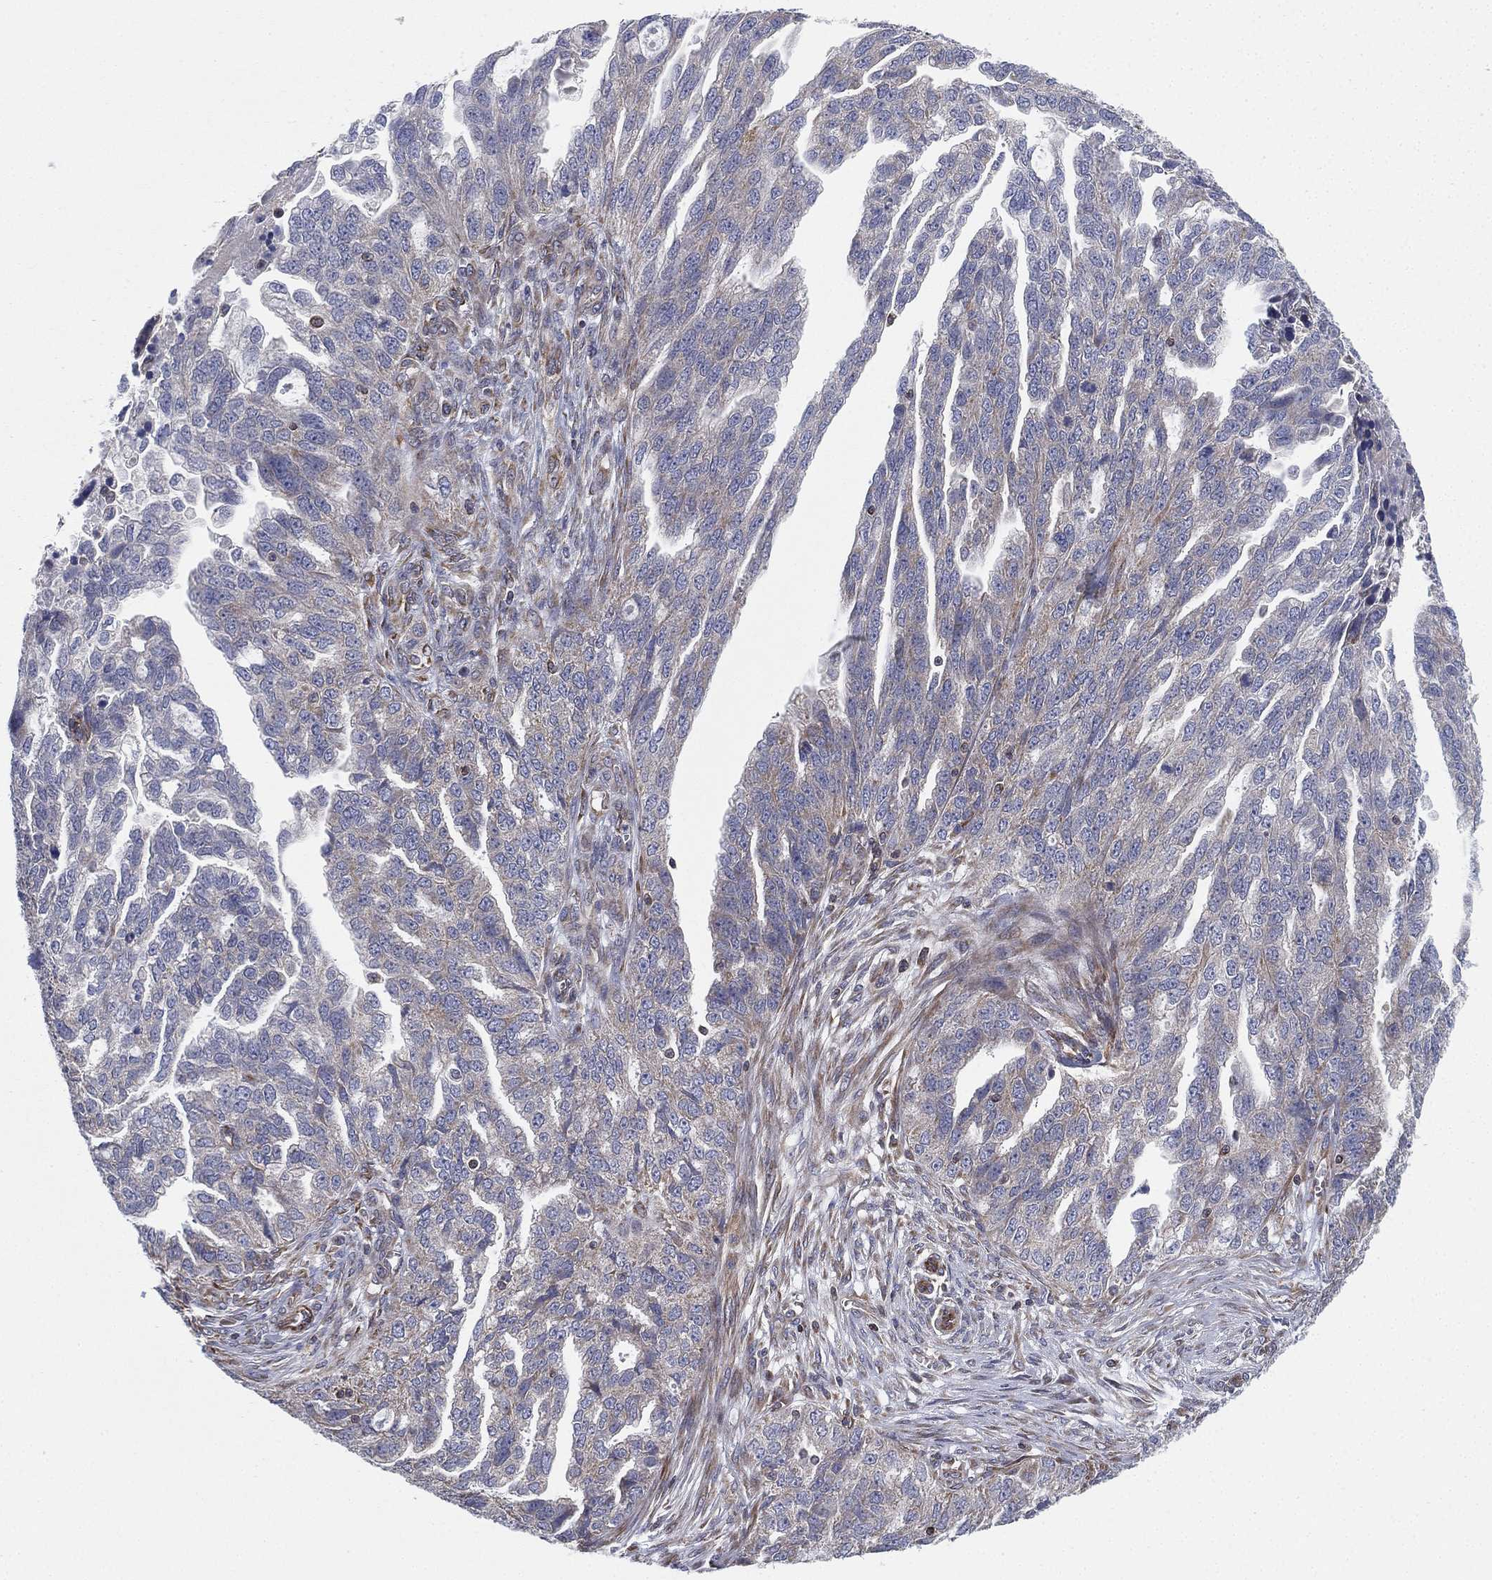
{"staining": {"intensity": "negative", "quantity": "none", "location": "none"}, "tissue": "ovarian cancer", "cell_type": "Tumor cells", "image_type": "cancer", "snomed": [{"axis": "morphology", "description": "Cystadenocarcinoma, serous, NOS"}, {"axis": "topography", "description": "Ovary"}], "caption": "Immunohistochemistry micrograph of neoplastic tissue: ovarian cancer stained with DAB (3,3'-diaminobenzidine) shows no significant protein staining in tumor cells.", "gene": "CYB5B", "patient": {"sex": "female", "age": 51}}